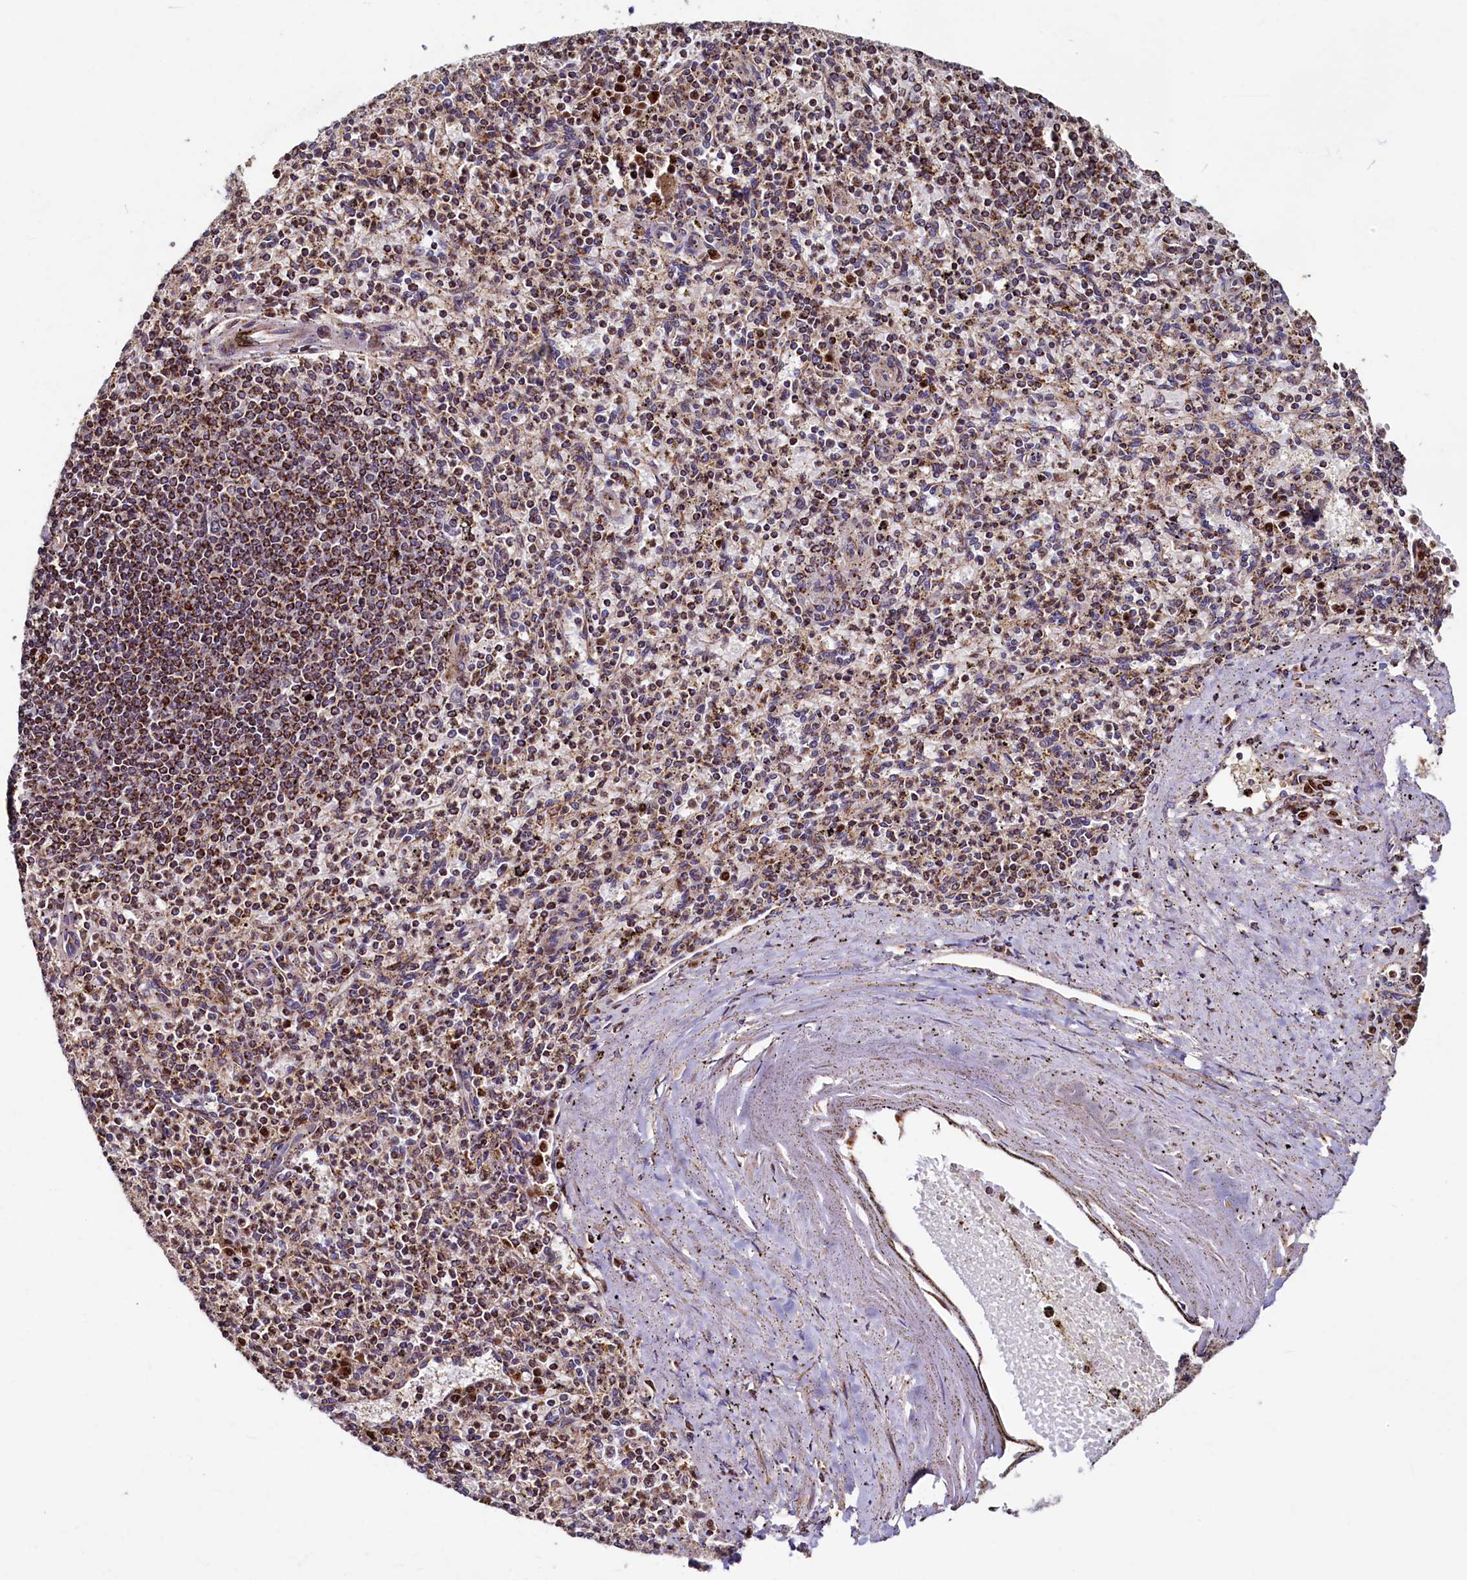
{"staining": {"intensity": "moderate", "quantity": "<25%", "location": "cytoplasmic/membranous"}, "tissue": "spleen", "cell_type": "Cells in red pulp", "image_type": "normal", "snomed": [{"axis": "morphology", "description": "Normal tissue, NOS"}, {"axis": "topography", "description": "Spleen"}], "caption": "Immunohistochemistry (IHC) (DAB) staining of normal human spleen reveals moderate cytoplasmic/membranous protein expression in approximately <25% of cells in red pulp.", "gene": "NCKAP5L", "patient": {"sex": "male", "age": 72}}